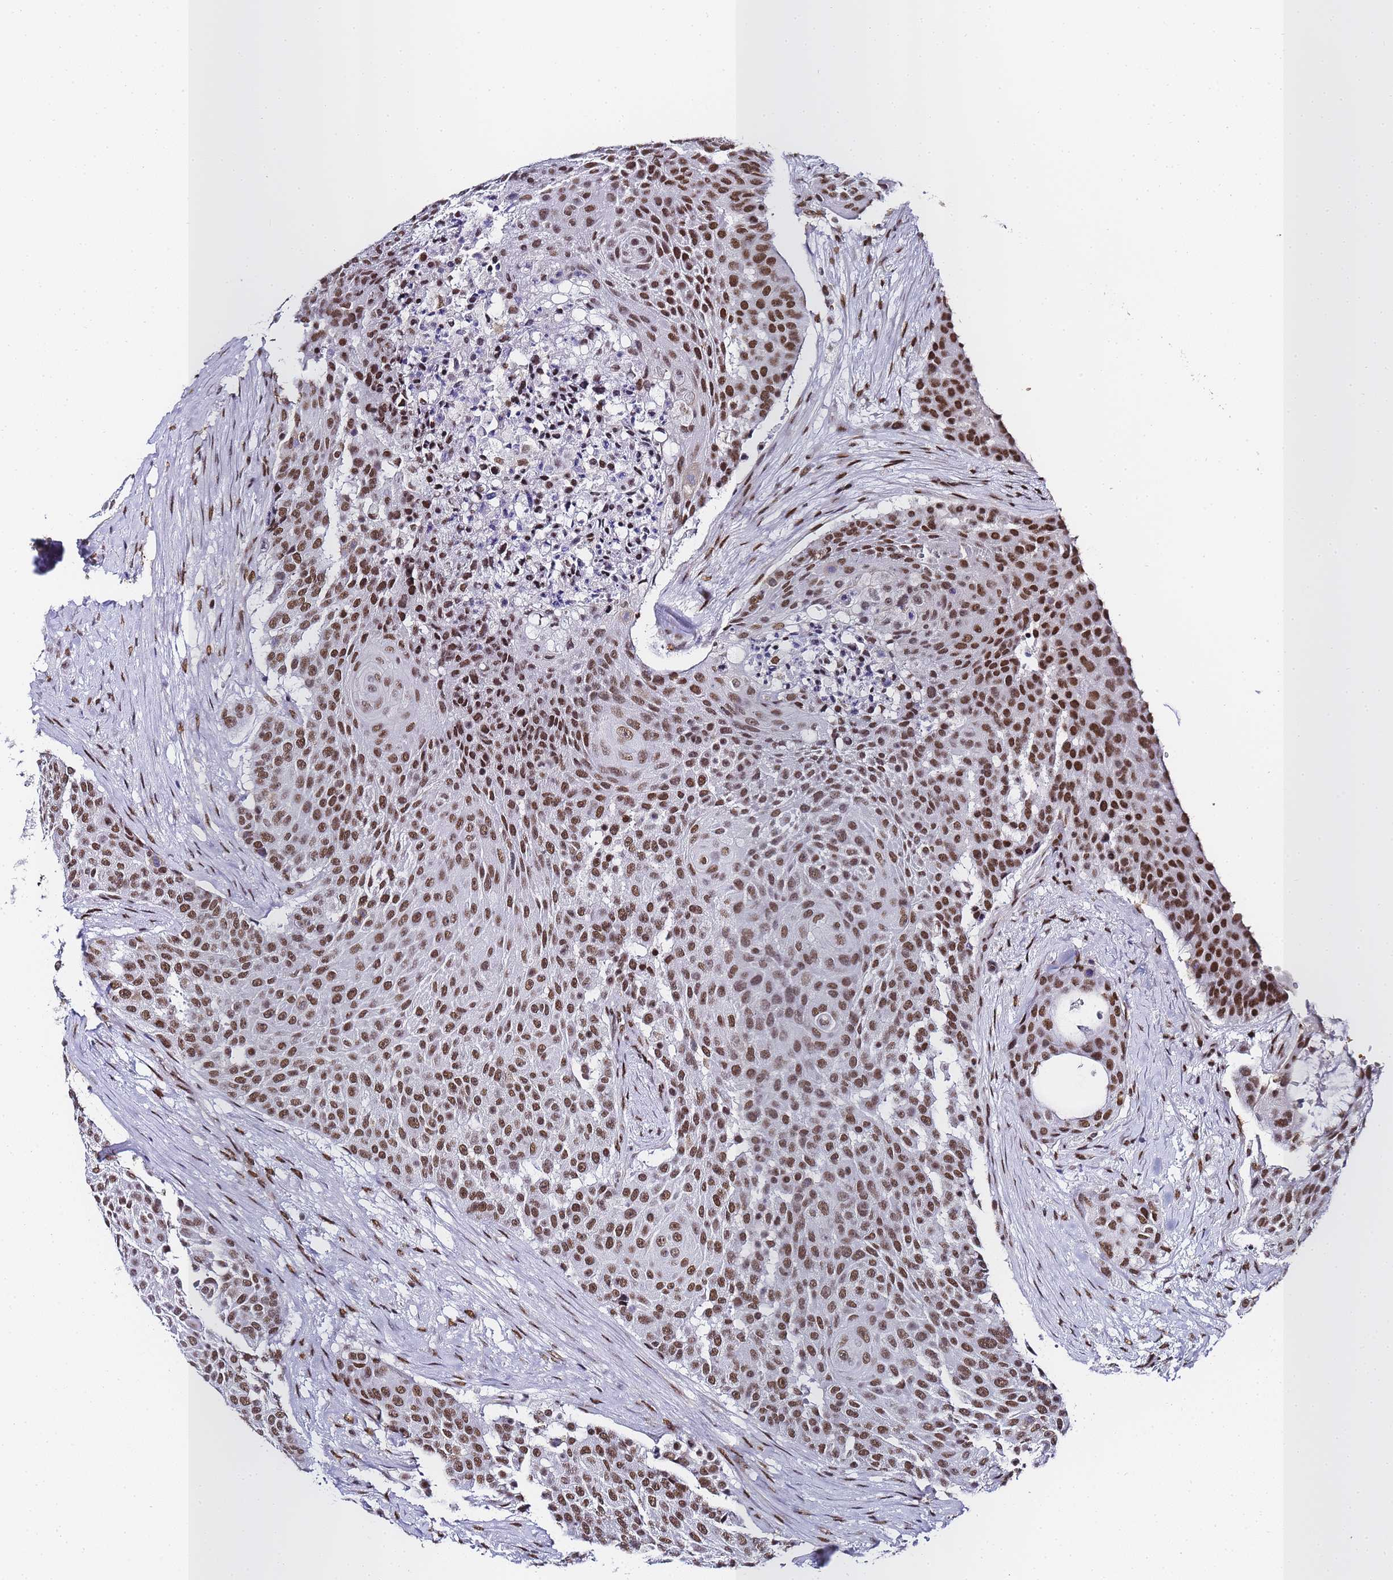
{"staining": {"intensity": "moderate", "quantity": ">75%", "location": "nuclear"}, "tissue": "urothelial cancer", "cell_type": "Tumor cells", "image_type": "cancer", "snomed": [{"axis": "morphology", "description": "Urothelial carcinoma, High grade"}, {"axis": "topography", "description": "Urinary bladder"}], "caption": "High-magnification brightfield microscopy of urothelial carcinoma (high-grade) stained with DAB (3,3'-diaminobenzidine) (brown) and counterstained with hematoxylin (blue). tumor cells exhibit moderate nuclear positivity is identified in about>75% of cells. Using DAB (brown) and hematoxylin (blue) stains, captured at high magnification using brightfield microscopy.", "gene": "POLR1A", "patient": {"sex": "female", "age": 63}}